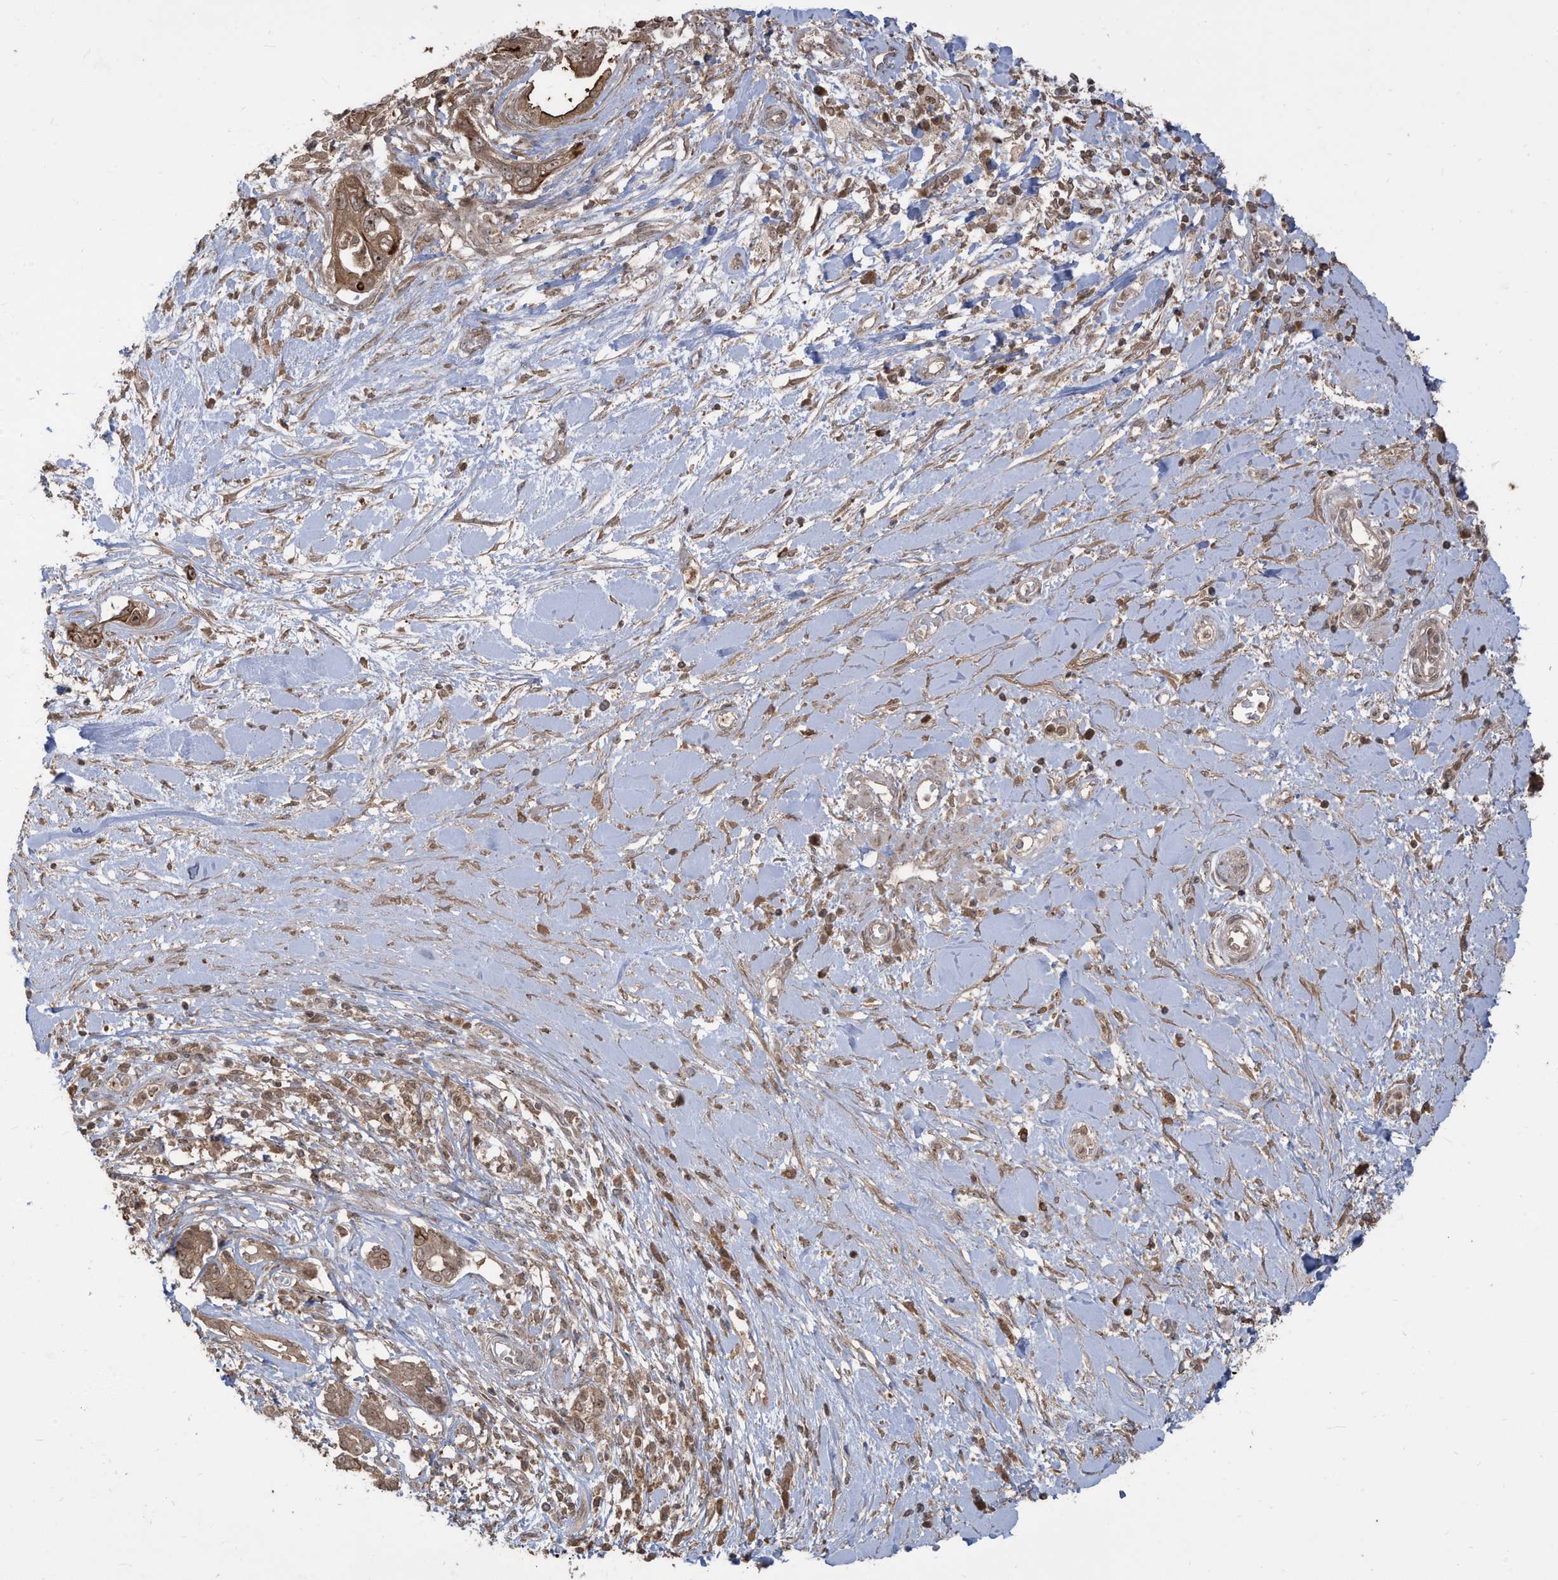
{"staining": {"intensity": "moderate", "quantity": ">75%", "location": "cytoplasmic/membranous,nuclear"}, "tissue": "pancreatic cancer", "cell_type": "Tumor cells", "image_type": "cancer", "snomed": [{"axis": "morphology", "description": "Inflammation, NOS"}, {"axis": "morphology", "description": "Adenocarcinoma, NOS"}, {"axis": "topography", "description": "Pancreas"}], "caption": "Immunohistochemical staining of adenocarcinoma (pancreatic) demonstrates medium levels of moderate cytoplasmic/membranous and nuclear protein staining in approximately >75% of tumor cells.", "gene": "CARF", "patient": {"sex": "female", "age": 56}}